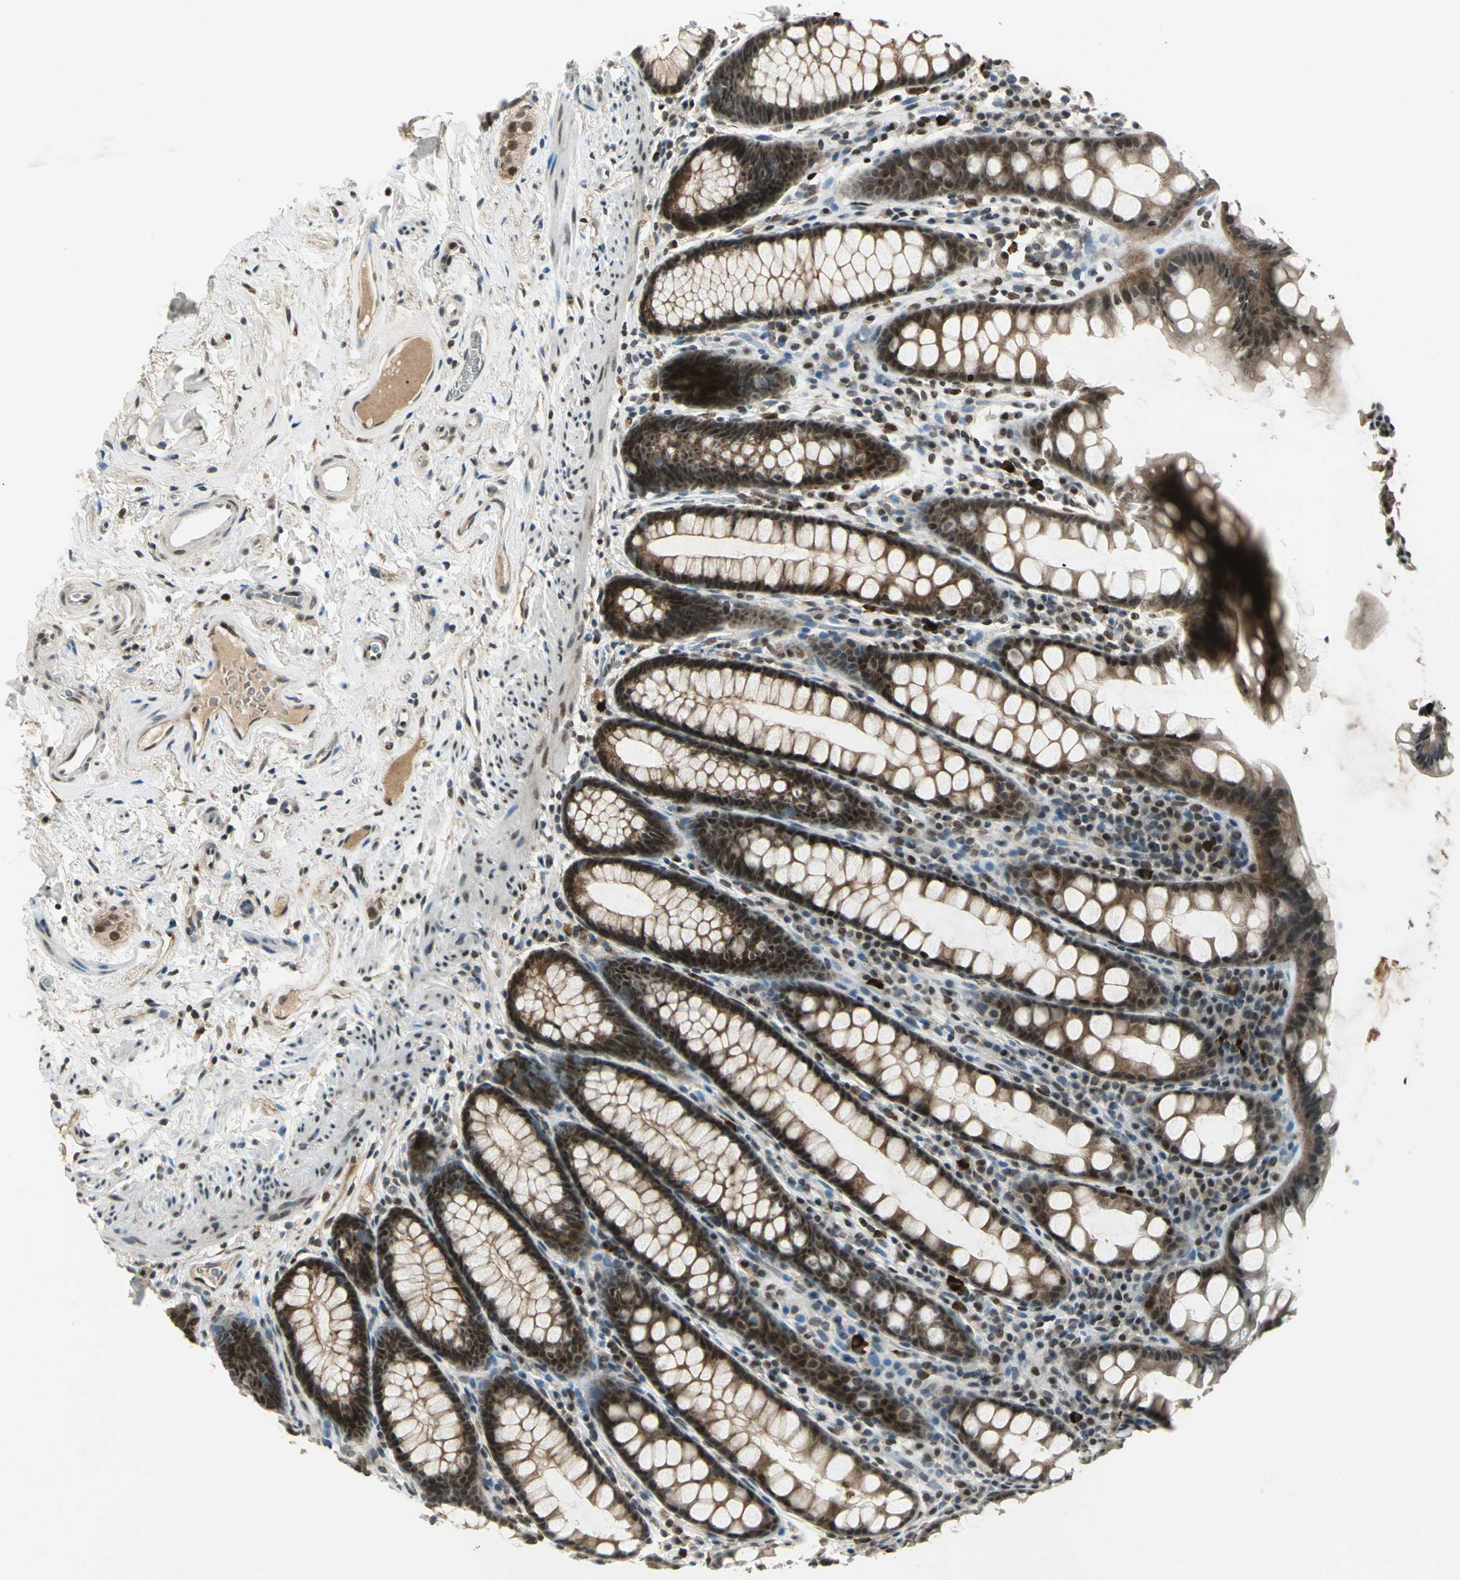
{"staining": {"intensity": "strong", "quantity": ">75%", "location": "cytoplasmic/membranous,nuclear"}, "tissue": "rectum", "cell_type": "Glandular cells", "image_type": "normal", "snomed": [{"axis": "morphology", "description": "Normal tissue, NOS"}, {"axis": "topography", "description": "Rectum"}], "caption": "This micrograph demonstrates normal rectum stained with IHC to label a protein in brown. The cytoplasmic/membranous,nuclear of glandular cells show strong positivity for the protein. Nuclei are counter-stained blue.", "gene": "RAD17", "patient": {"sex": "male", "age": 92}}